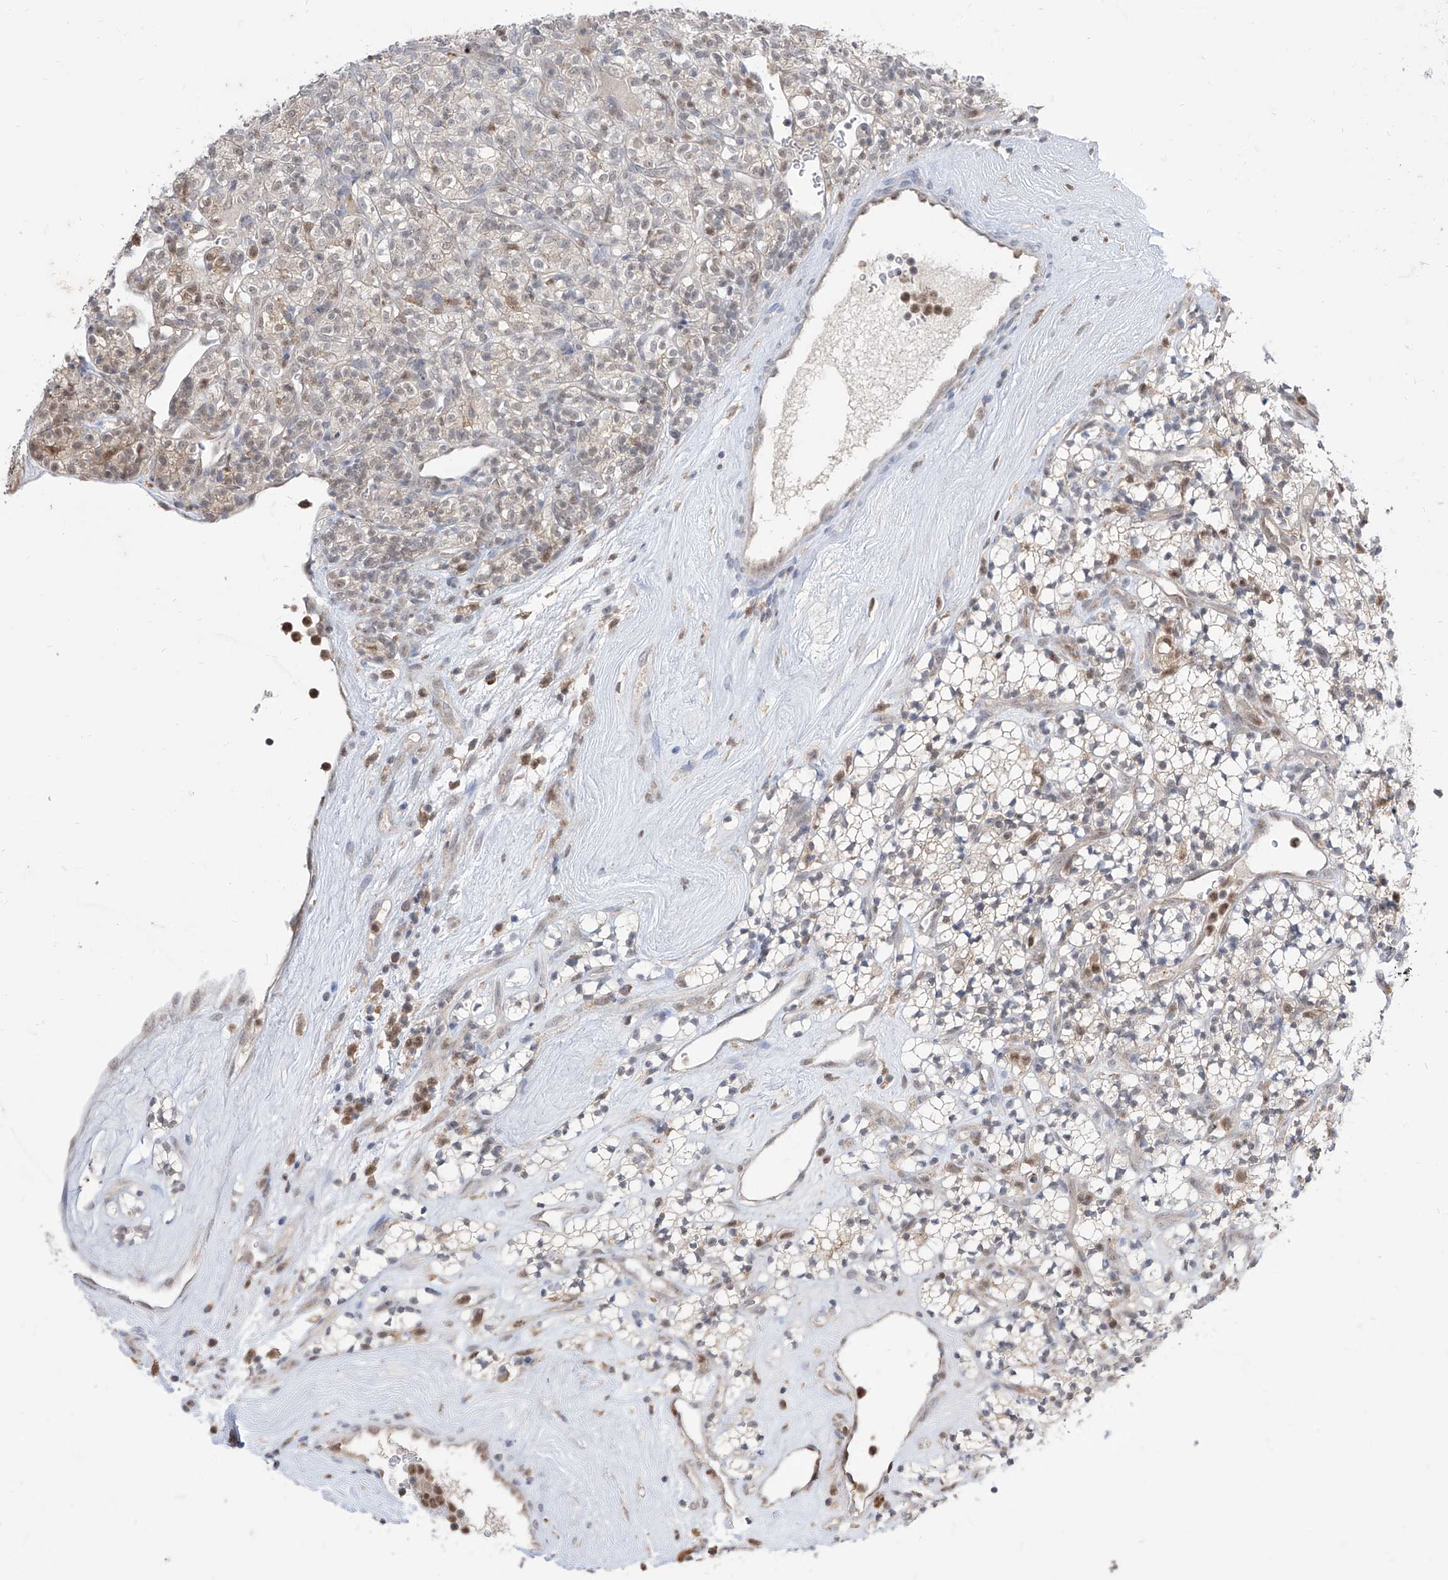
{"staining": {"intensity": "weak", "quantity": "<25%", "location": "nuclear"}, "tissue": "renal cancer", "cell_type": "Tumor cells", "image_type": "cancer", "snomed": [{"axis": "morphology", "description": "Adenocarcinoma, NOS"}, {"axis": "topography", "description": "Kidney"}], "caption": "Immunohistochemistry (IHC) micrograph of neoplastic tissue: human renal adenocarcinoma stained with DAB shows no significant protein expression in tumor cells. (DAB (3,3'-diaminobenzidine) immunohistochemistry (IHC) with hematoxylin counter stain).", "gene": "BROX", "patient": {"sex": "male", "age": 77}}